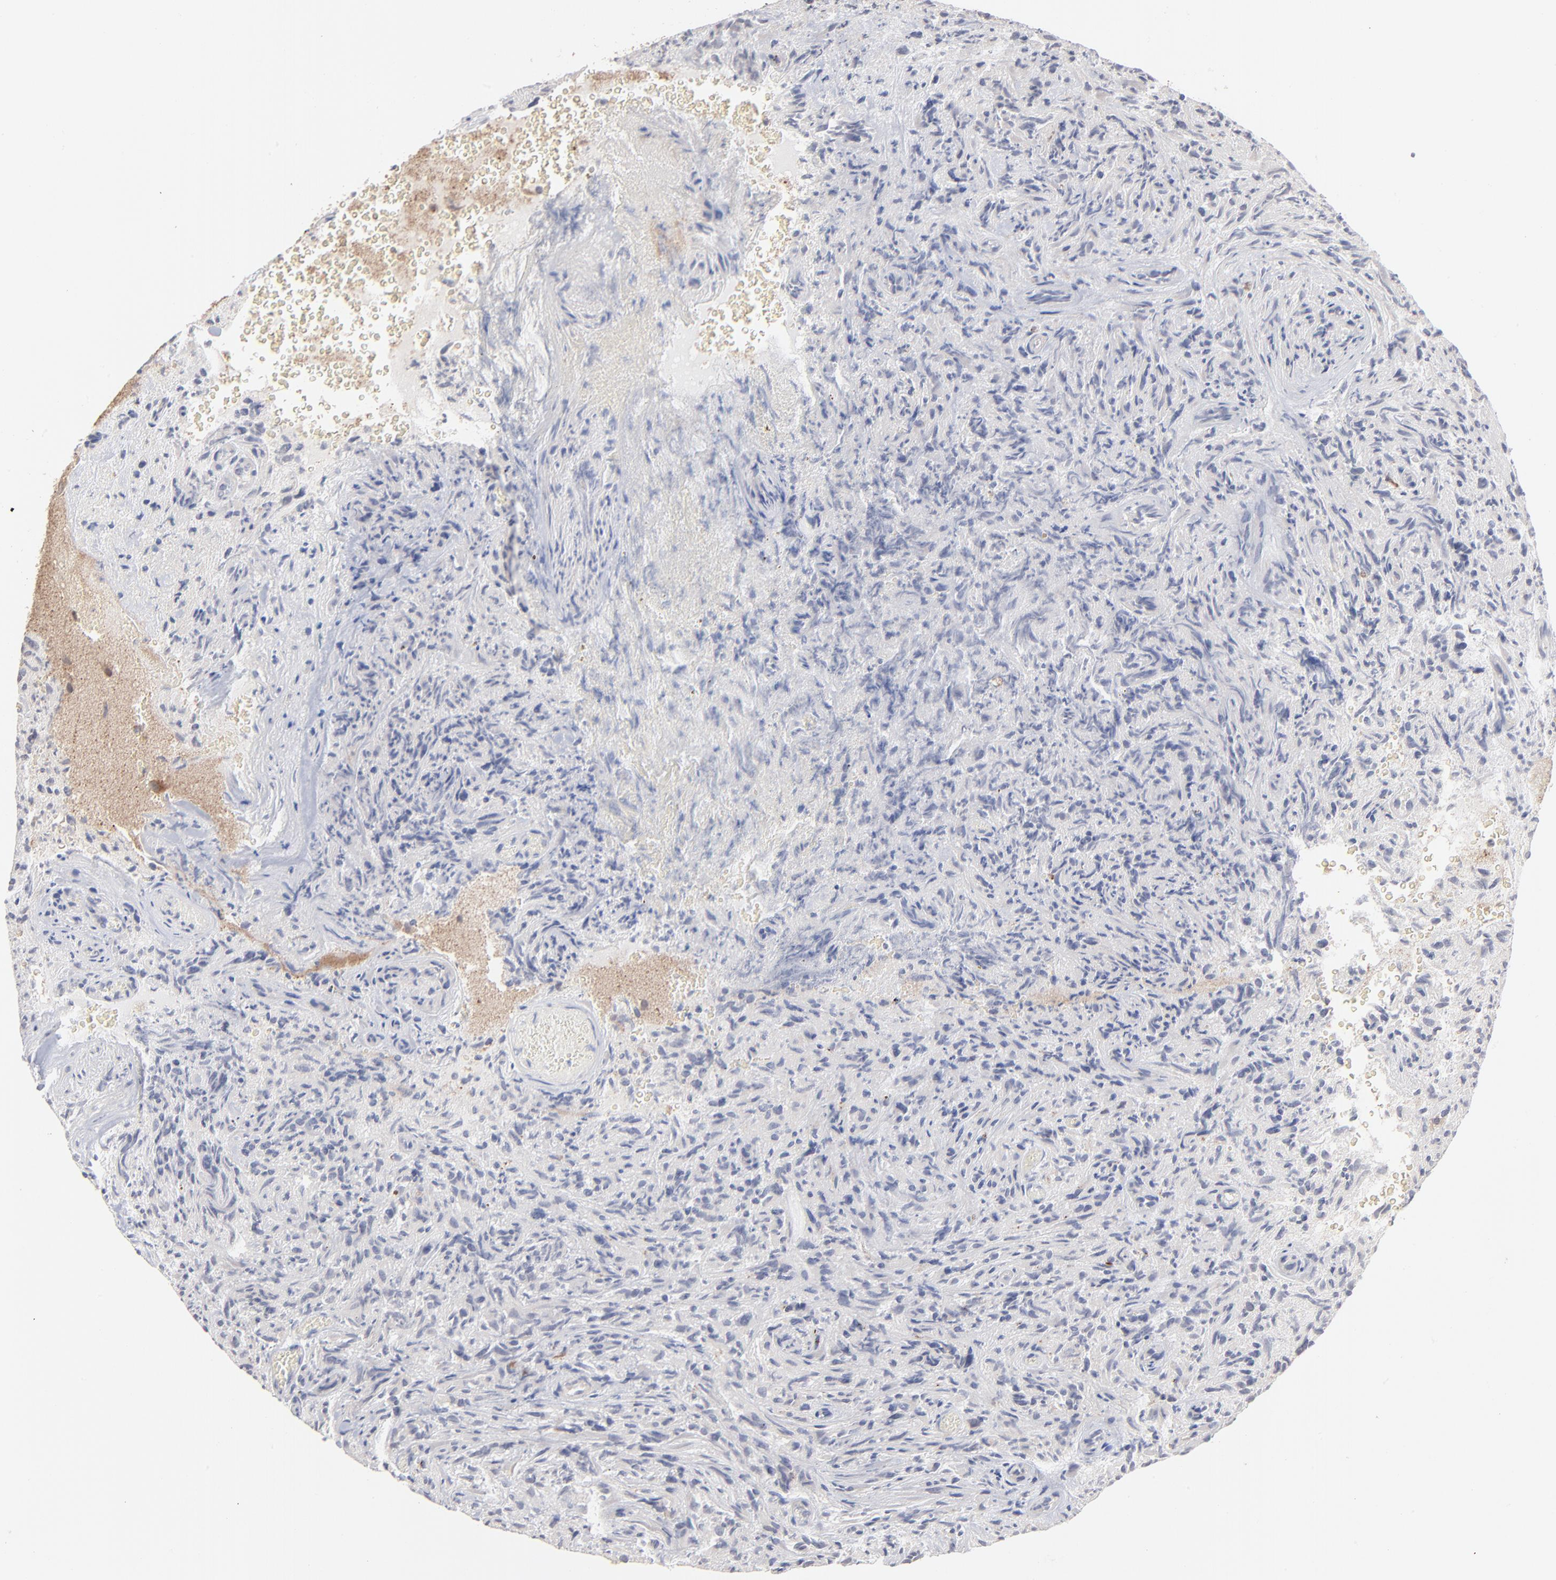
{"staining": {"intensity": "weak", "quantity": "<25%", "location": "nuclear"}, "tissue": "glioma", "cell_type": "Tumor cells", "image_type": "cancer", "snomed": [{"axis": "morphology", "description": "Normal tissue, NOS"}, {"axis": "morphology", "description": "Glioma, malignant, High grade"}, {"axis": "topography", "description": "Cerebral cortex"}], "caption": "Immunohistochemistry (IHC) histopathology image of glioma stained for a protein (brown), which demonstrates no positivity in tumor cells. (DAB (3,3'-diaminobenzidine) immunohistochemistry with hematoxylin counter stain).", "gene": "MSL2", "patient": {"sex": "male", "age": 75}}